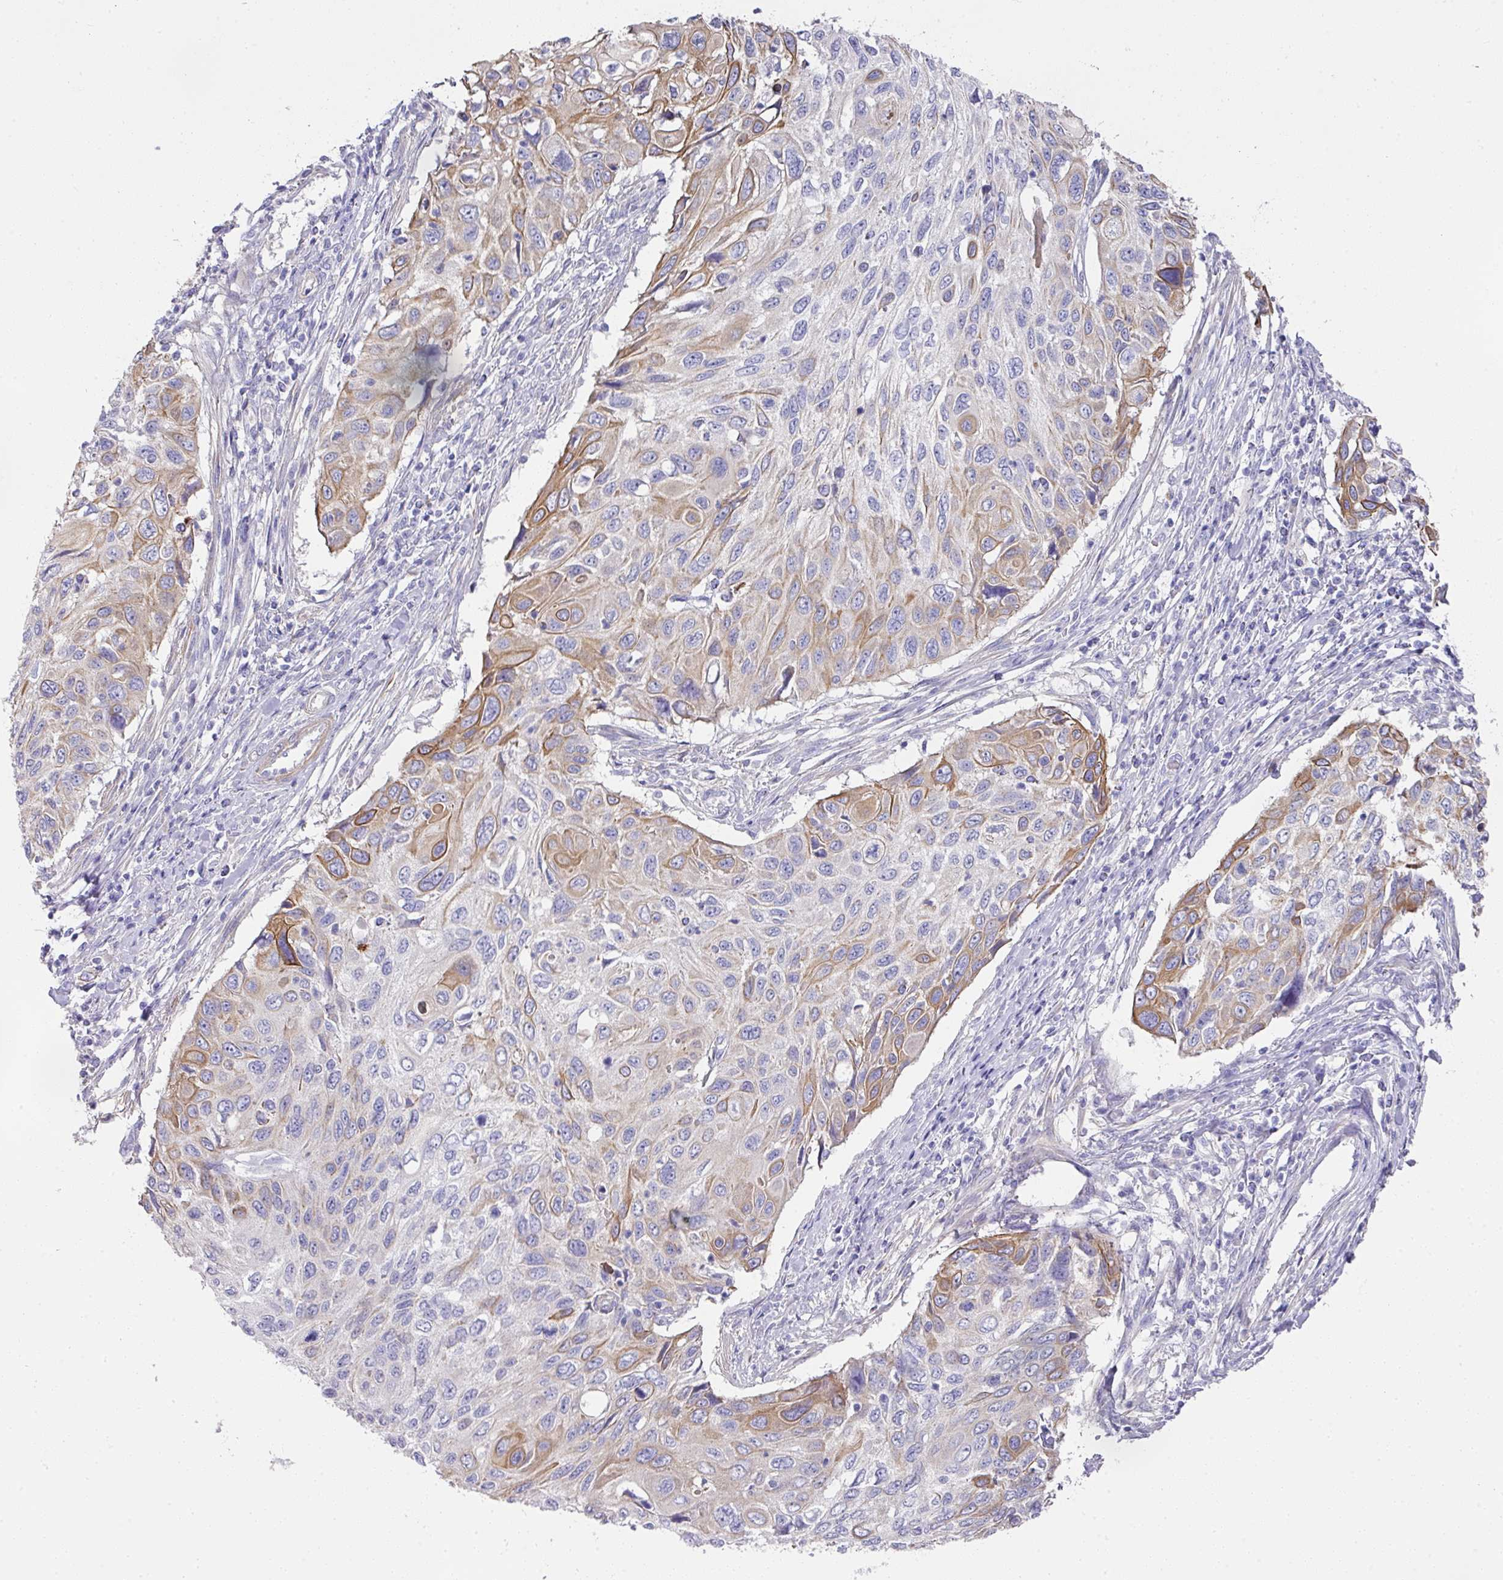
{"staining": {"intensity": "moderate", "quantity": "<25%", "location": "cytoplasmic/membranous"}, "tissue": "cervical cancer", "cell_type": "Tumor cells", "image_type": "cancer", "snomed": [{"axis": "morphology", "description": "Squamous cell carcinoma, NOS"}, {"axis": "topography", "description": "Cervix"}], "caption": "Moderate cytoplasmic/membranous expression is appreciated in about <25% of tumor cells in cervical cancer (squamous cell carcinoma).", "gene": "TARM1", "patient": {"sex": "female", "age": 70}}